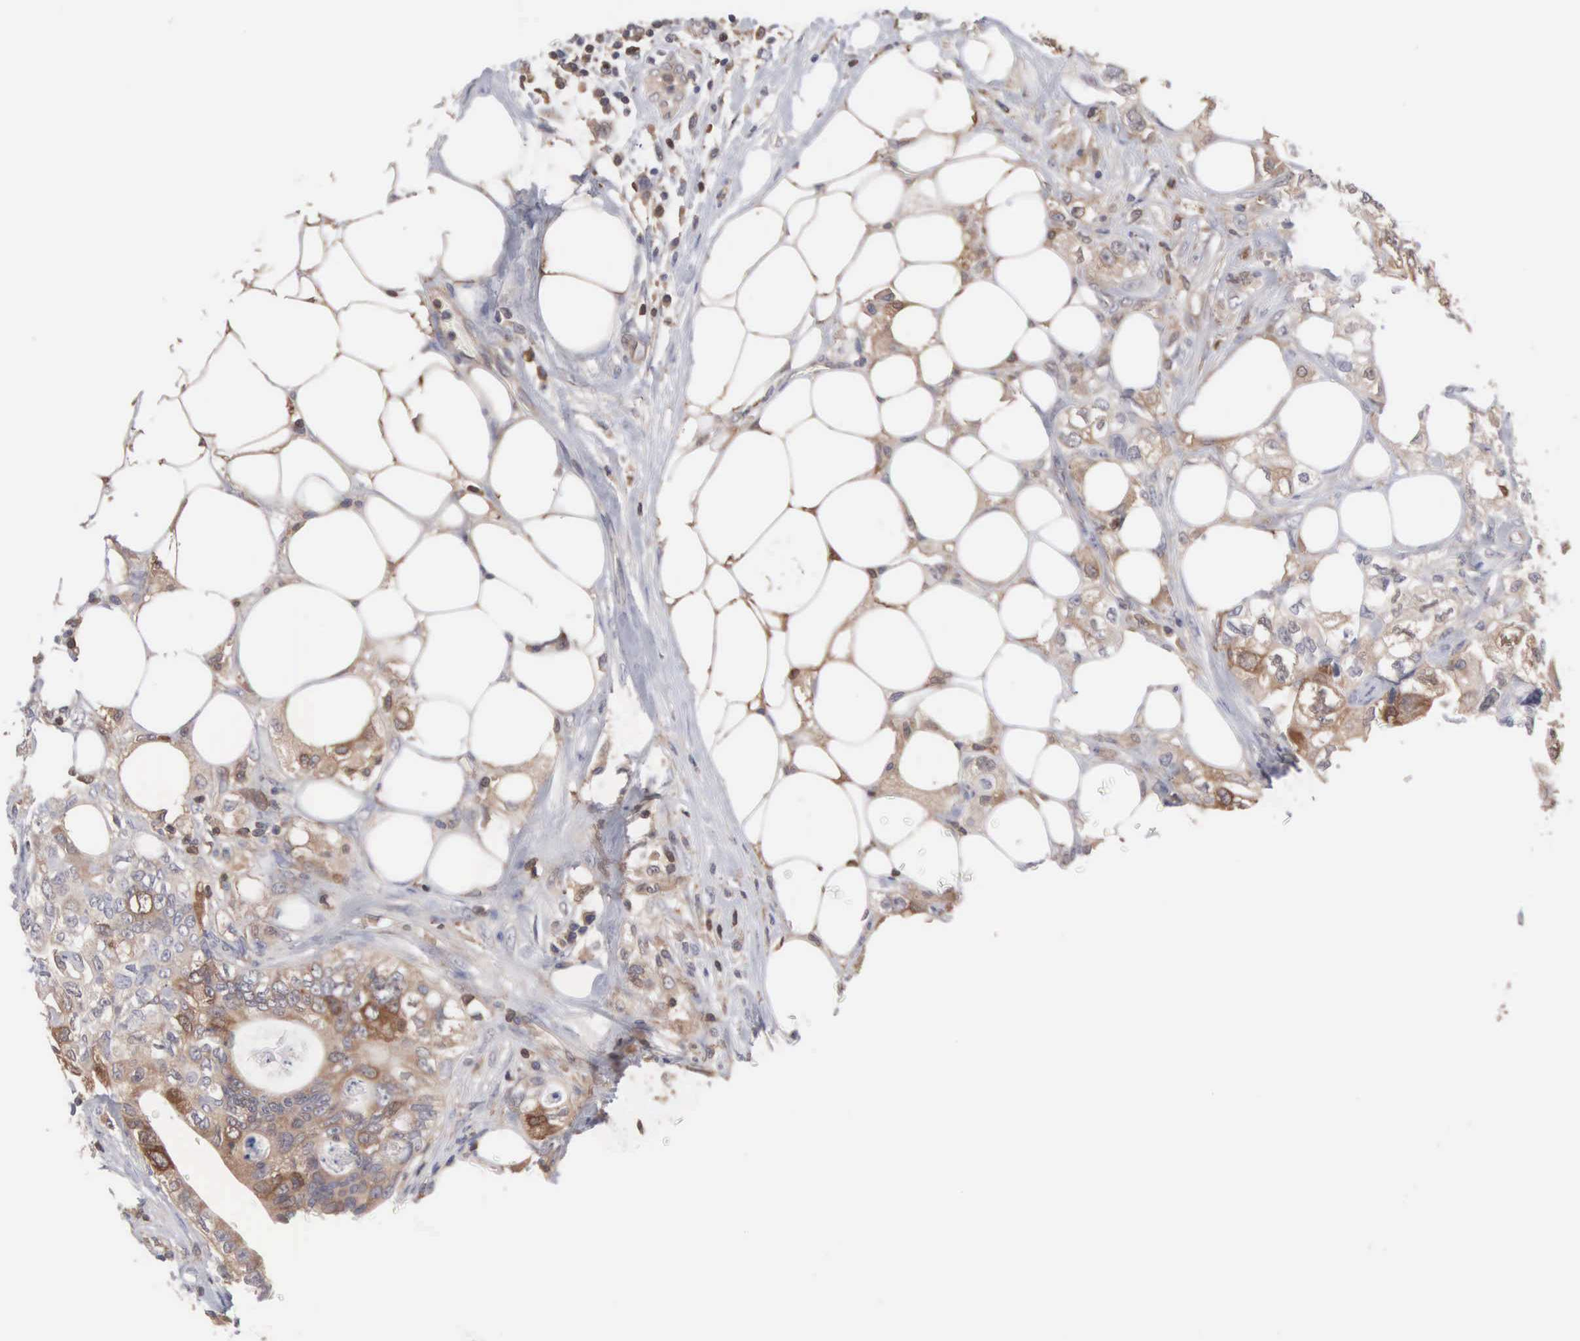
{"staining": {"intensity": "moderate", "quantity": ">75%", "location": "cytoplasmic/membranous"}, "tissue": "colorectal cancer", "cell_type": "Tumor cells", "image_type": "cancer", "snomed": [{"axis": "morphology", "description": "Adenocarcinoma, NOS"}, {"axis": "topography", "description": "Rectum"}], "caption": "Protein staining shows moderate cytoplasmic/membranous staining in approximately >75% of tumor cells in adenocarcinoma (colorectal).", "gene": "MTHFD1", "patient": {"sex": "female", "age": 57}}